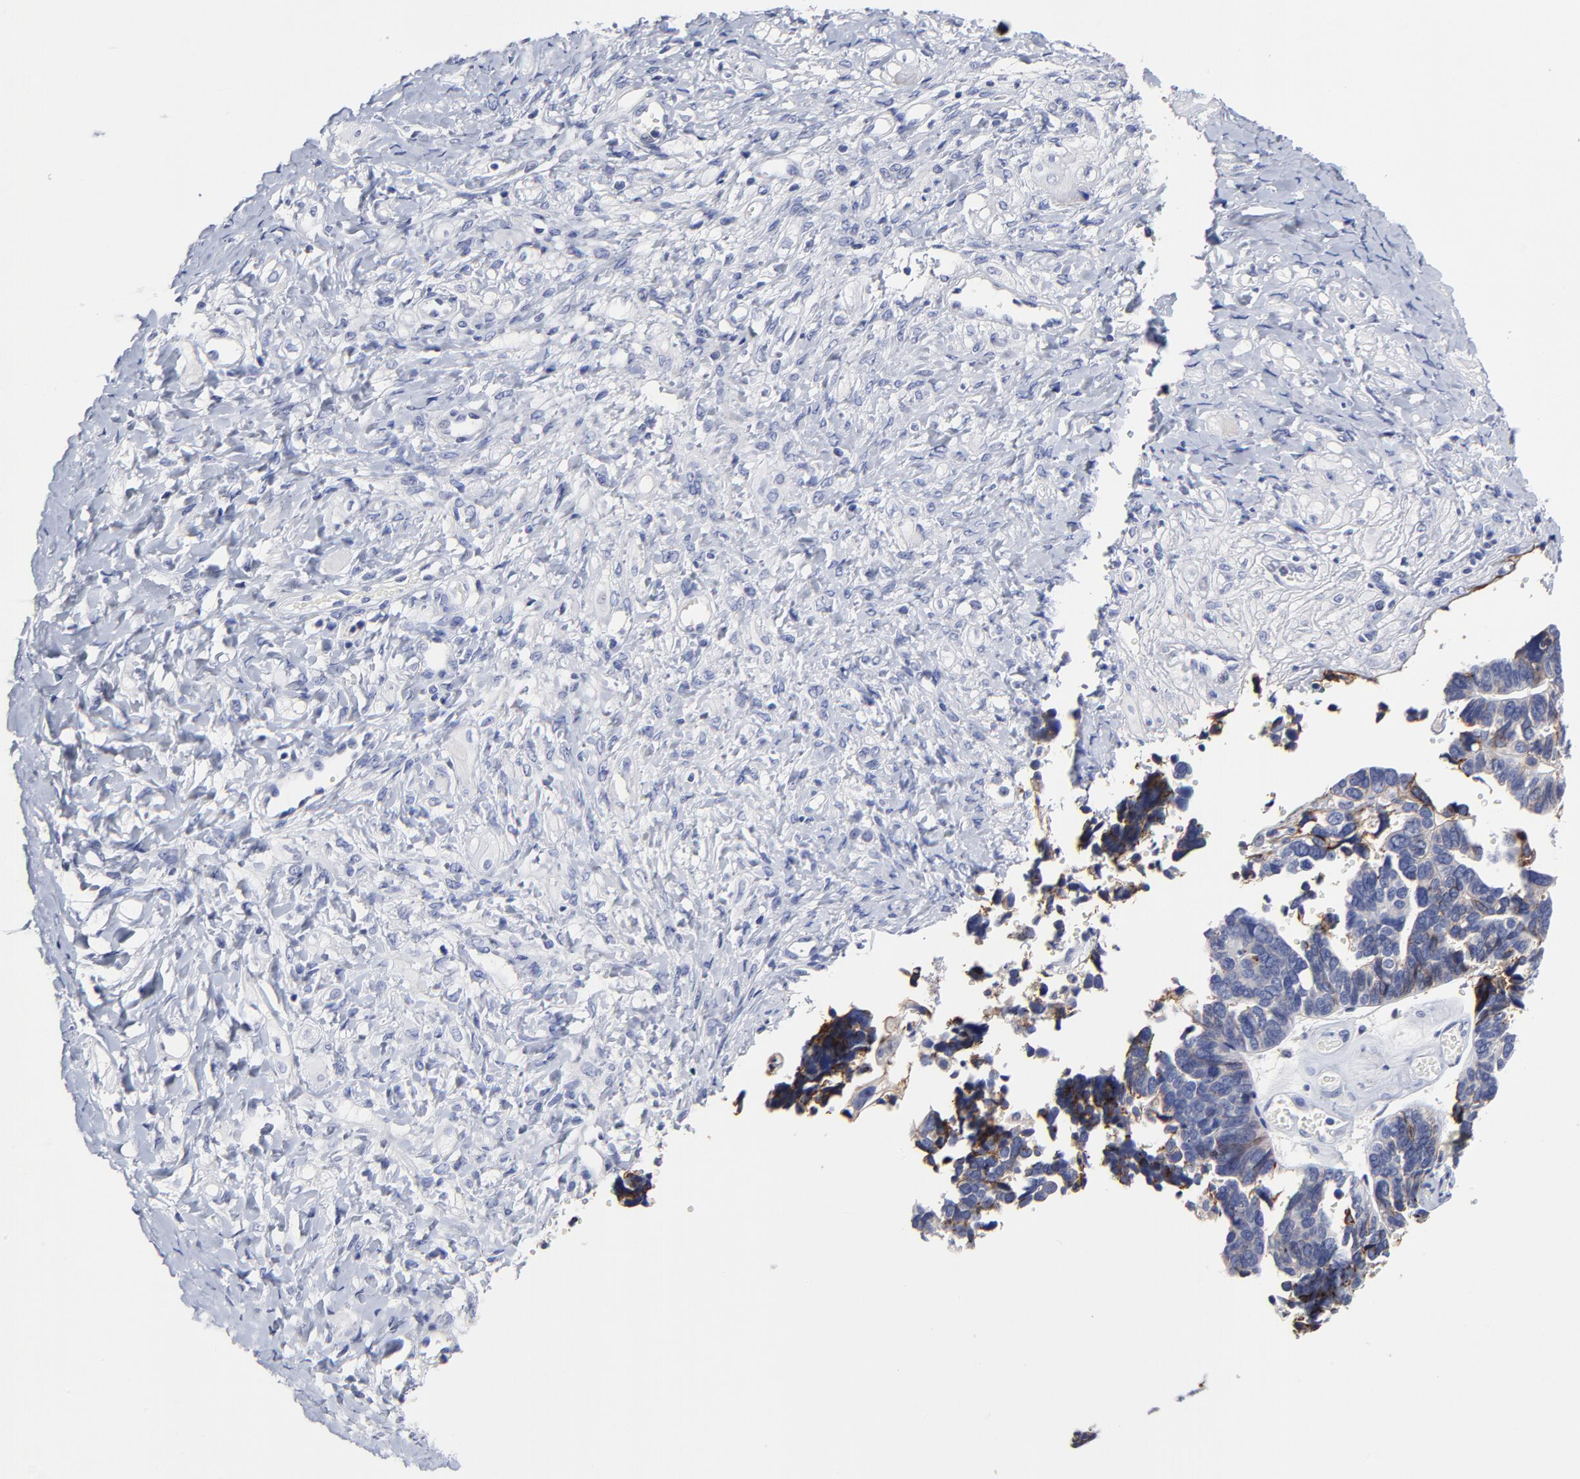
{"staining": {"intensity": "negative", "quantity": "none", "location": "none"}, "tissue": "ovarian cancer", "cell_type": "Tumor cells", "image_type": "cancer", "snomed": [{"axis": "morphology", "description": "Cystadenocarcinoma, serous, NOS"}, {"axis": "topography", "description": "Ovary"}], "caption": "Immunohistochemistry micrograph of human ovarian cancer stained for a protein (brown), which exhibits no expression in tumor cells.", "gene": "CXADR", "patient": {"sex": "female", "age": 77}}